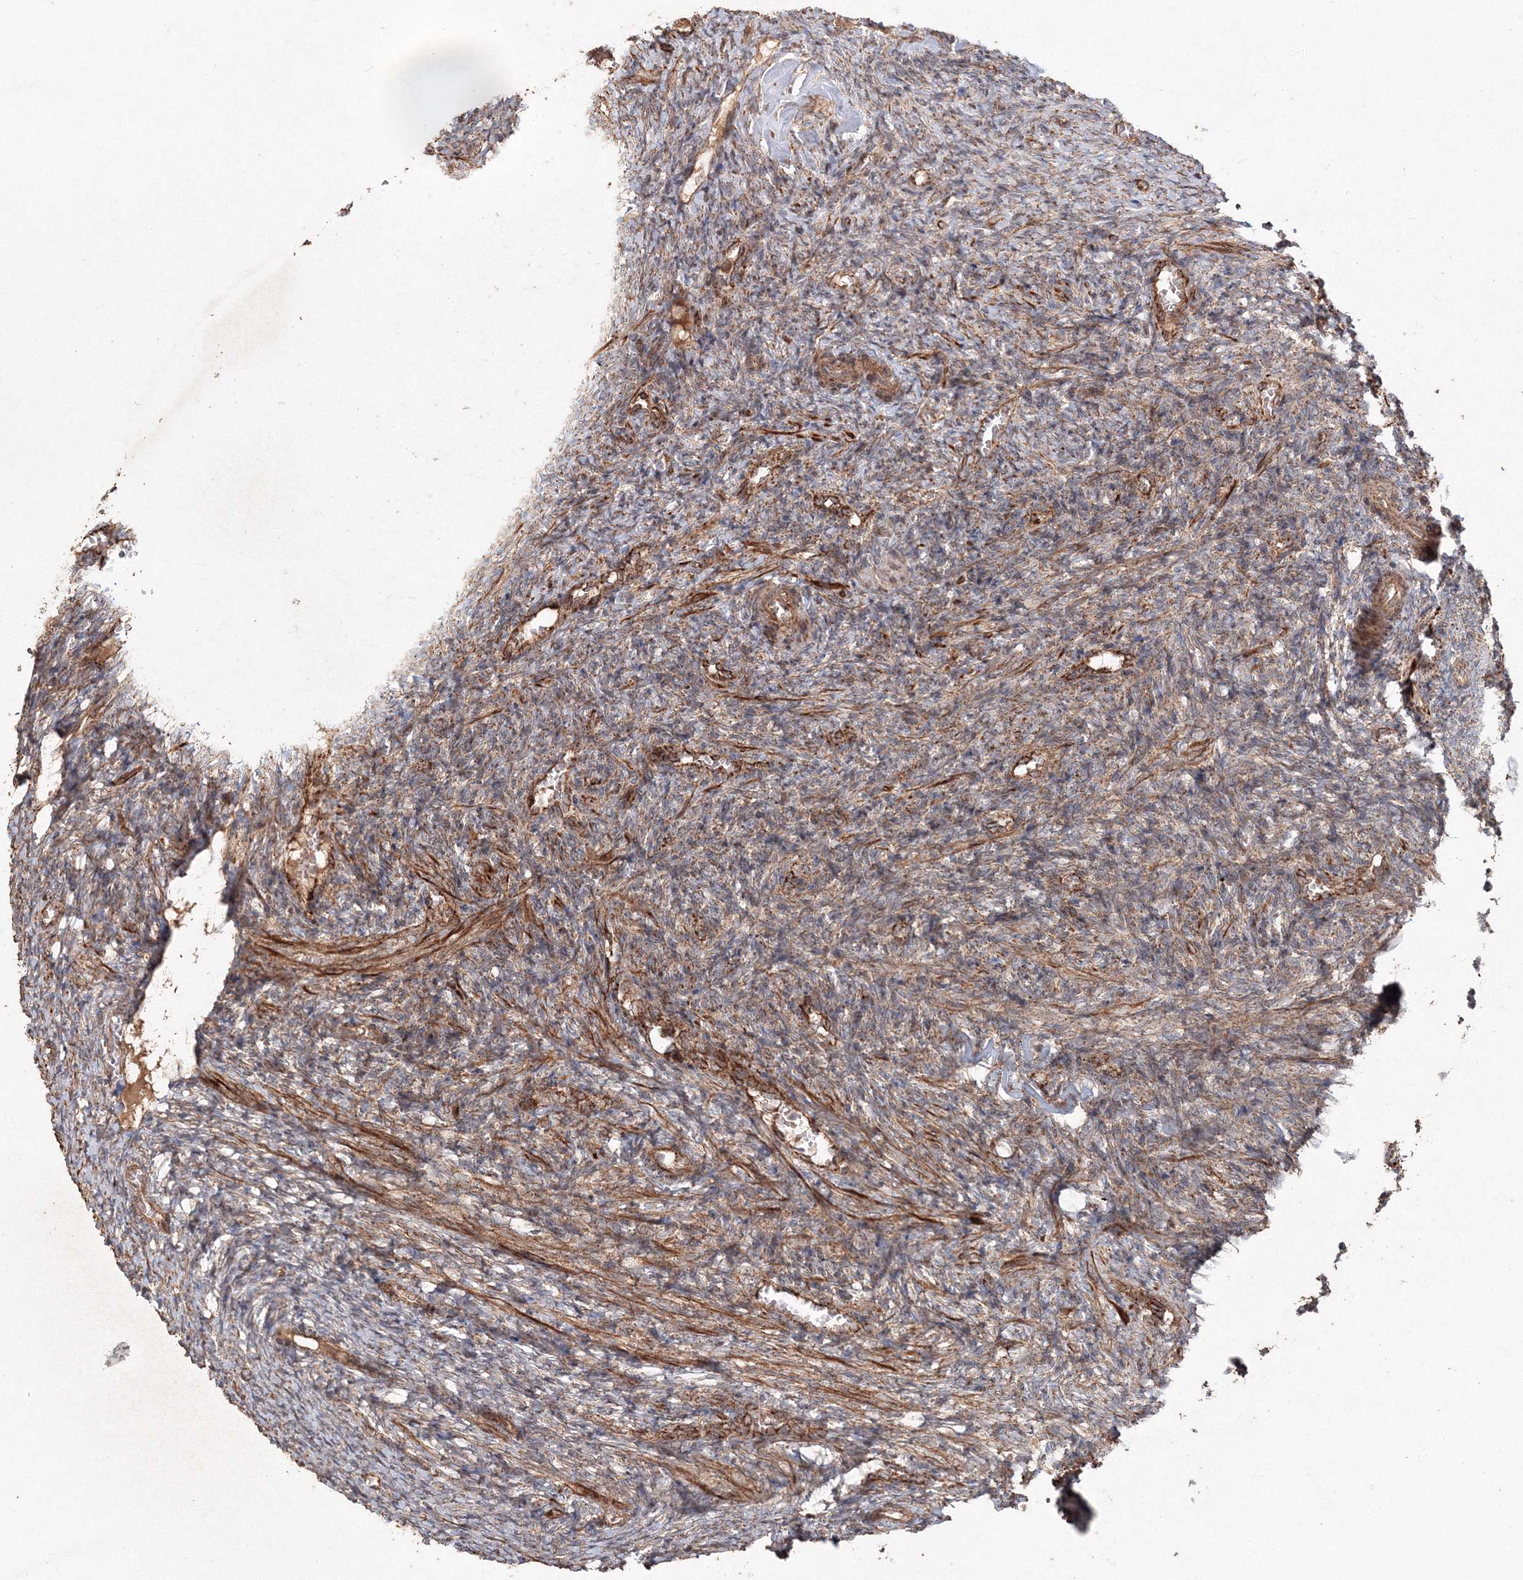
{"staining": {"intensity": "weak", "quantity": "25%-75%", "location": "cytoplasmic/membranous"}, "tissue": "ovary", "cell_type": "Ovarian stroma cells", "image_type": "normal", "snomed": [{"axis": "morphology", "description": "Normal tissue, NOS"}, {"axis": "topography", "description": "Ovary"}], "caption": "The image demonstrates staining of benign ovary, revealing weak cytoplasmic/membranous protein expression (brown color) within ovarian stroma cells.", "gene": "ANAPC16", "patient": {"sex": "female", "age": 27}}